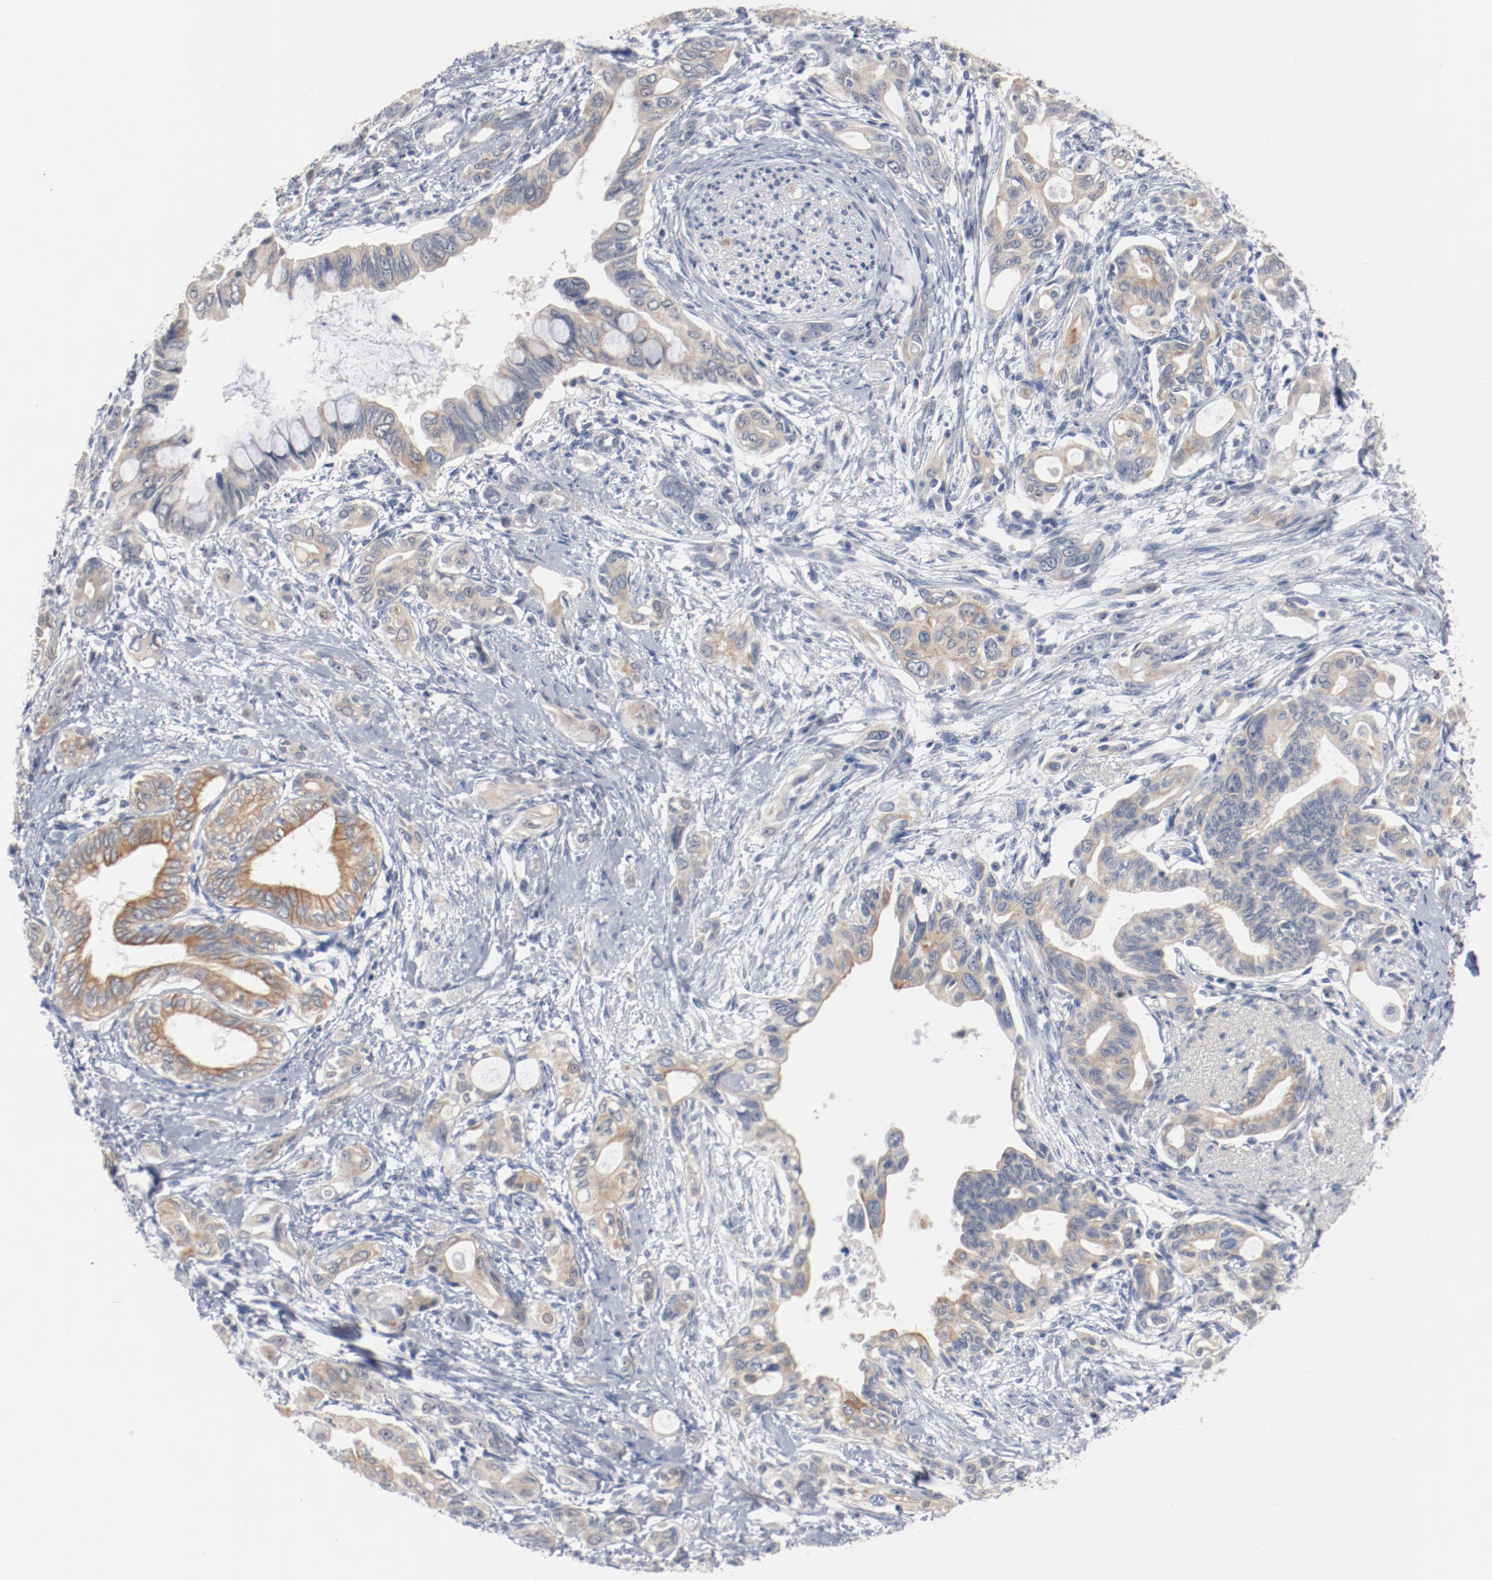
{"staining": {"intensity": "weak", "quantity": "<25%", "location": "cytoplasmic/membranous"}, "tissue": "pancreatic cancer", "cell_type": "Tumor cells", "image_type": "cancer", "snomed": [{"axis": "morphology", "description": "Adenocarcinoma, NOS"}, {"axis": "topography", "description": "Pancreas"}], "caption": "Pancreatic adenocarcinoma was stained to show a protein in brown. There is no significant expression in tumor cells.", "gene": "ERICH1", "patient": {"sex": "female", "age": 60}}